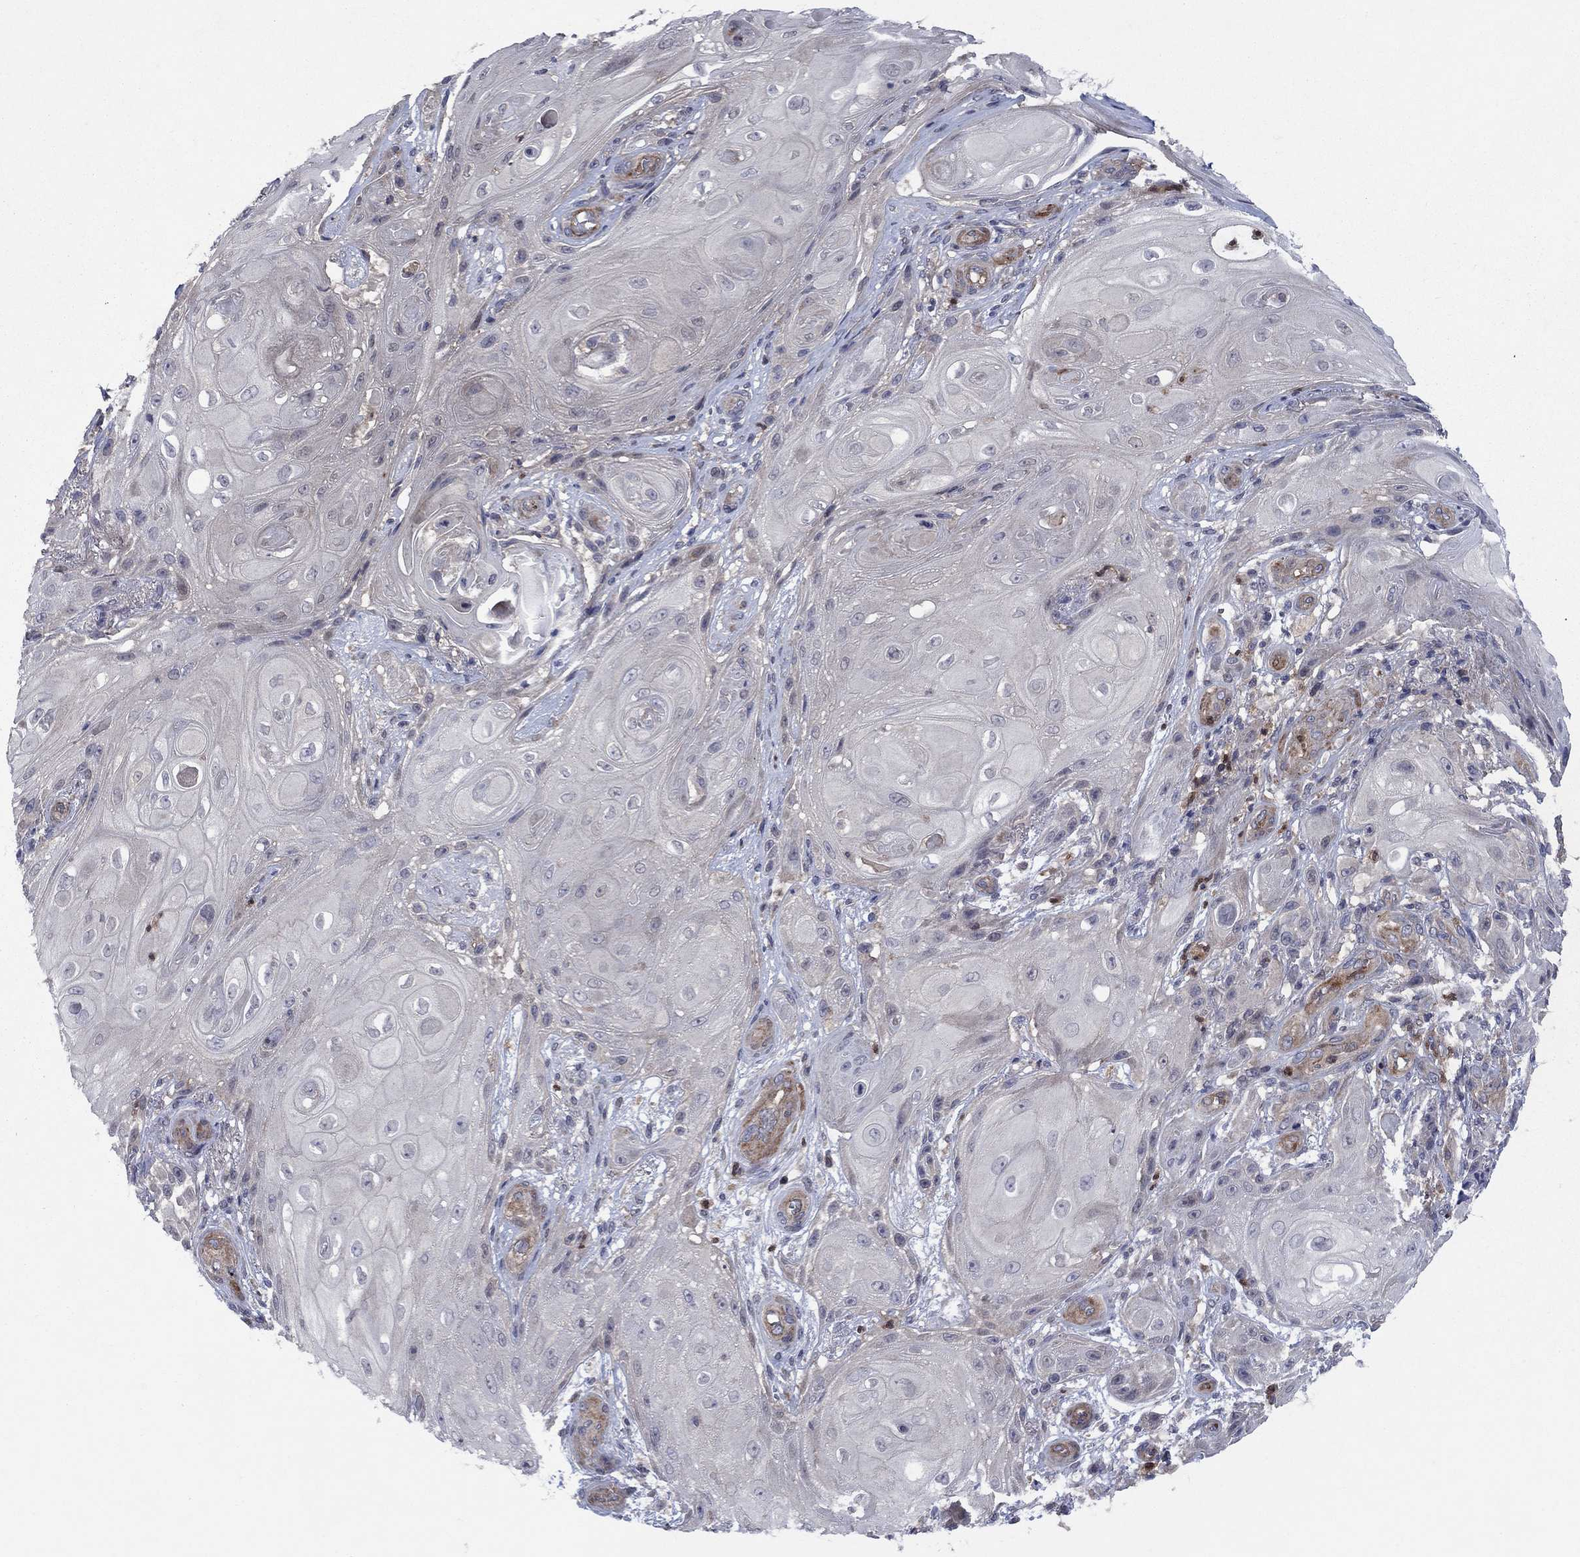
{"staining": {"intensity": "negative", "quantity": "none", "location": "none"}, "tissue": "skin cancer", "cell_type": "Tumor cells", "image_type": "cancer", "snomed": [{"axis": "morphology", "description": "Squamous cell carcinoma, NOS"}, {"axis": "topography", "description": "Skin"}], "caption": "High power microscopy image of an IHC image of skin cancer, revealing no significant expression in tumor cells.", "gene": "MSRB1", "patient": {"sex": "male", "age": 62}}